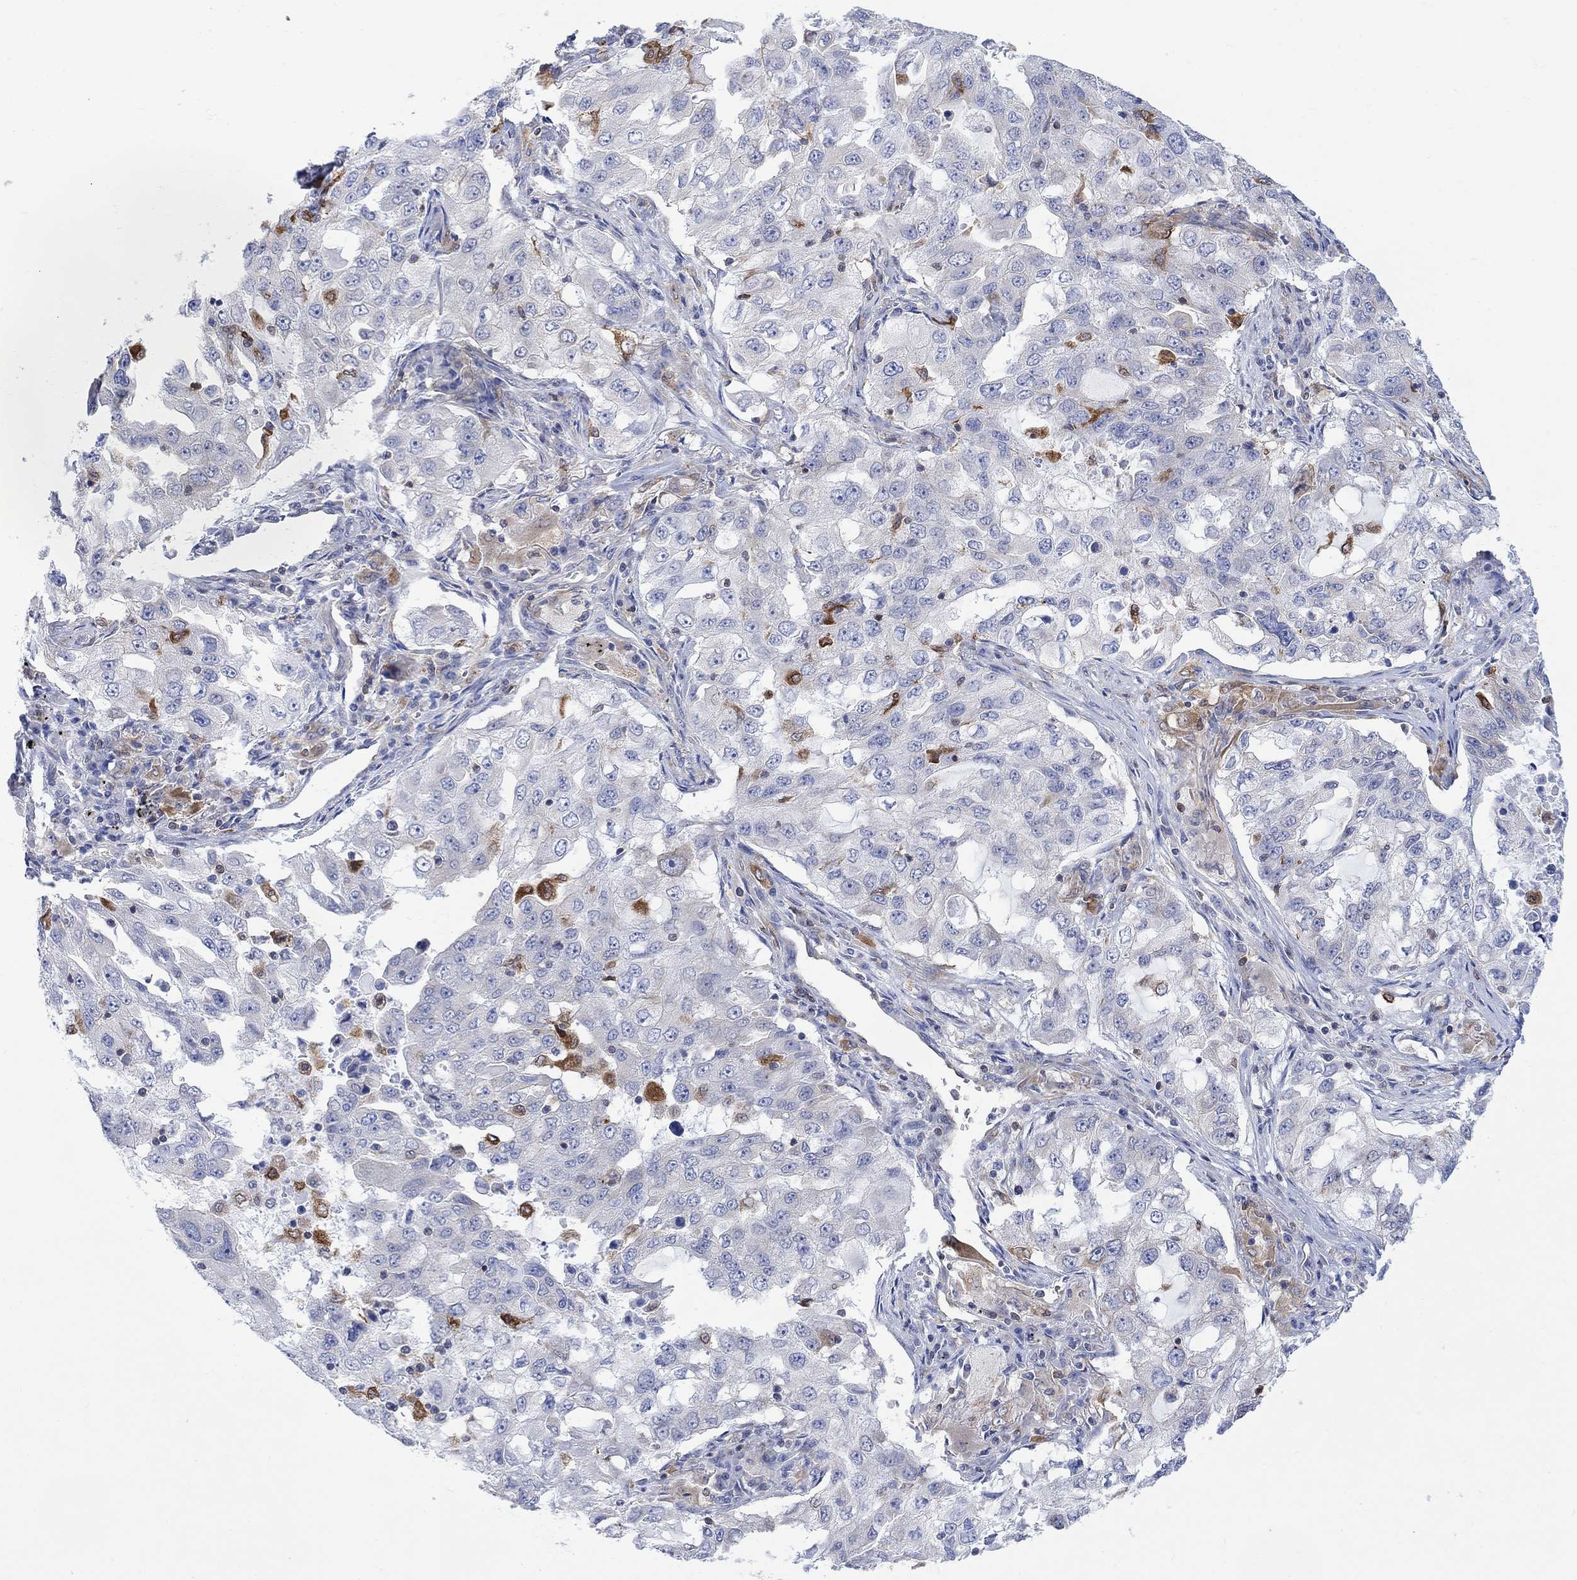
{"staining": {"intensity": "negative", "quantity": "none", "location": "none"}, "tissue": "lung cancer", "cell_type": "Tumor cells", "image_type": "cancer", "snomed": [{"axis": "morphology", "description": "Adenocarcinoma, NOS"}, {"axis": "topography", "description": "Lung"}], "caption": "Human lung adenocarcinoma stained for a protein using IHC displays no expression in tumor cells.", "gene": "GBP5", "patient": {"sex": "female", "age": 61}}